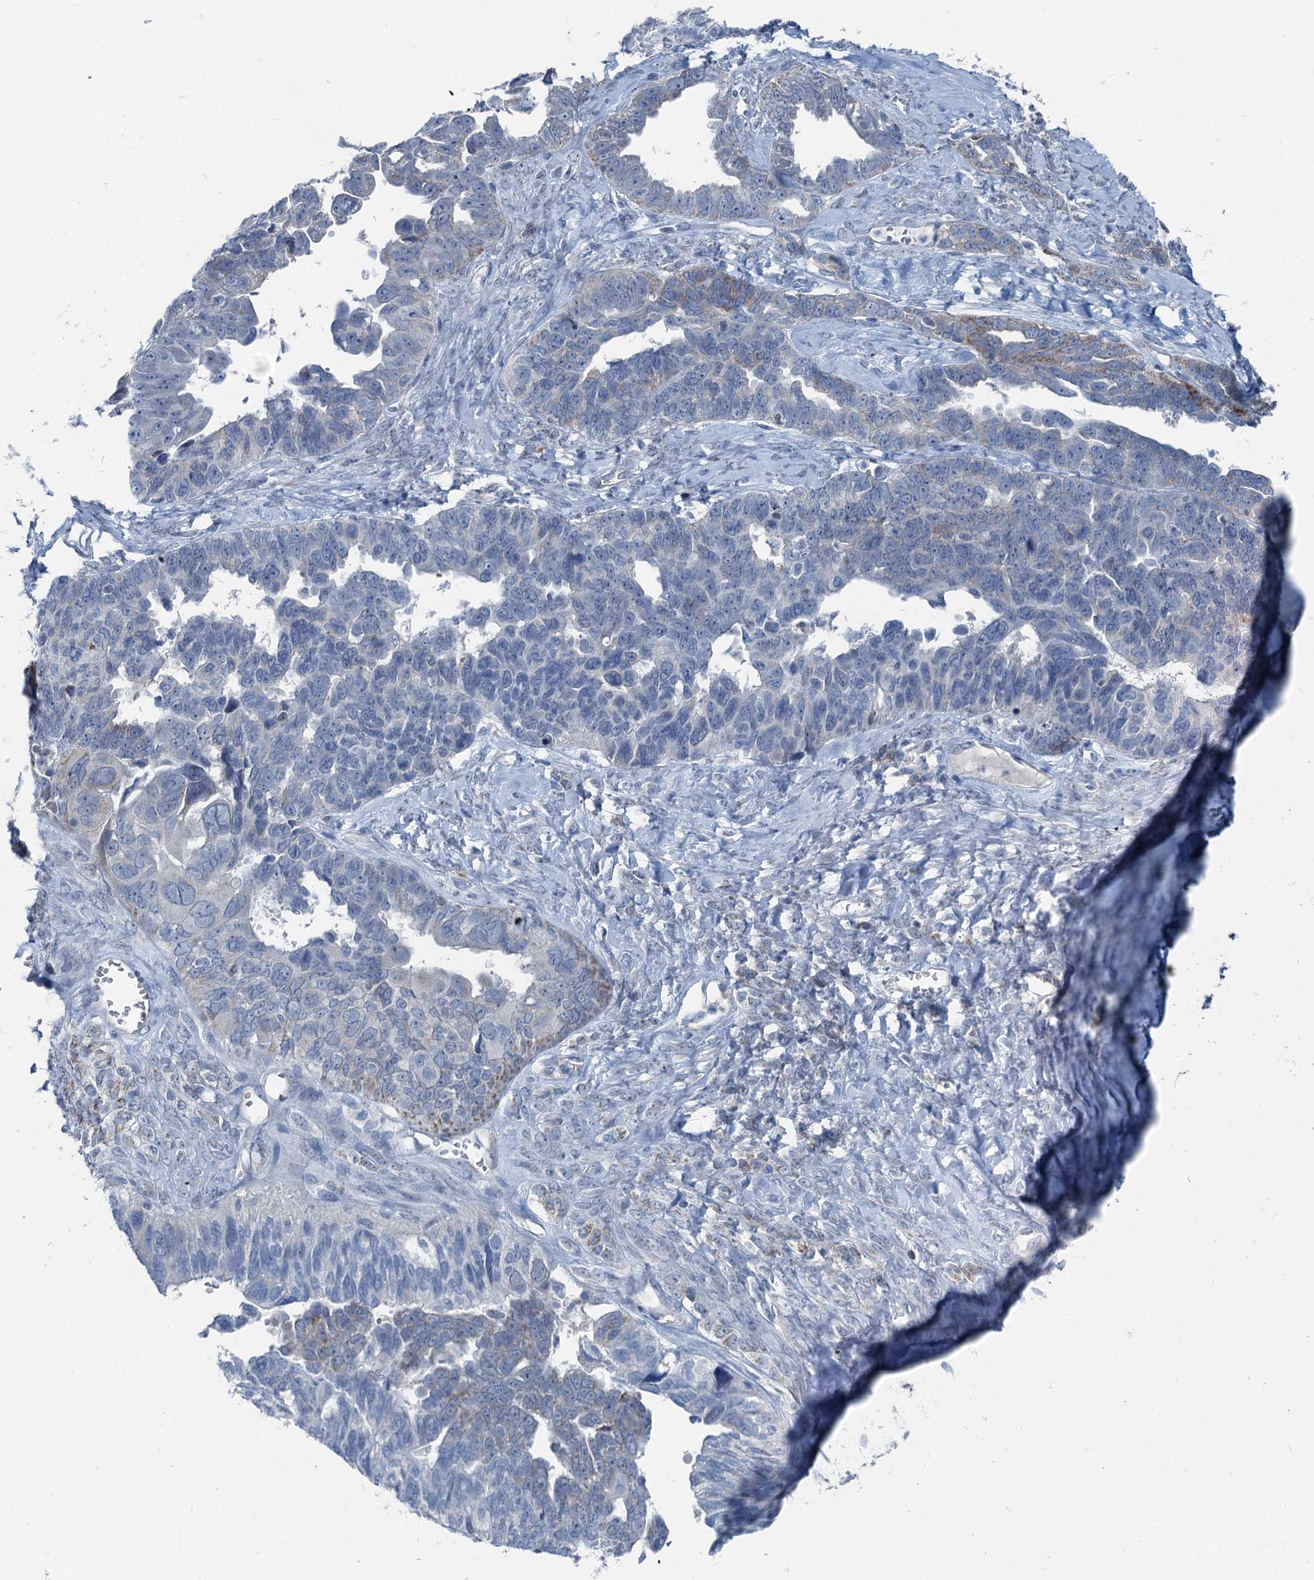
{"staining": {"intensity": "weak", "quantity": "<25%", "location": "cytoplasmic/membranous"}, "tissue": "ovarian cancer", "cell_type": "Tumor cells", "image_type": "cancer", "snomed": [{"axis": "morphology", "description": "Cystadenocarcinoma, serous, NOS"}, {"axis": "topography", "description": "Ovary"}], "caption": "DAB immunohistochemical staining of human ovarian cancer exhibits no significant expression in tumor cells.", "gene": "ELP4", "patient": {"sex": "female", "age": 79}}